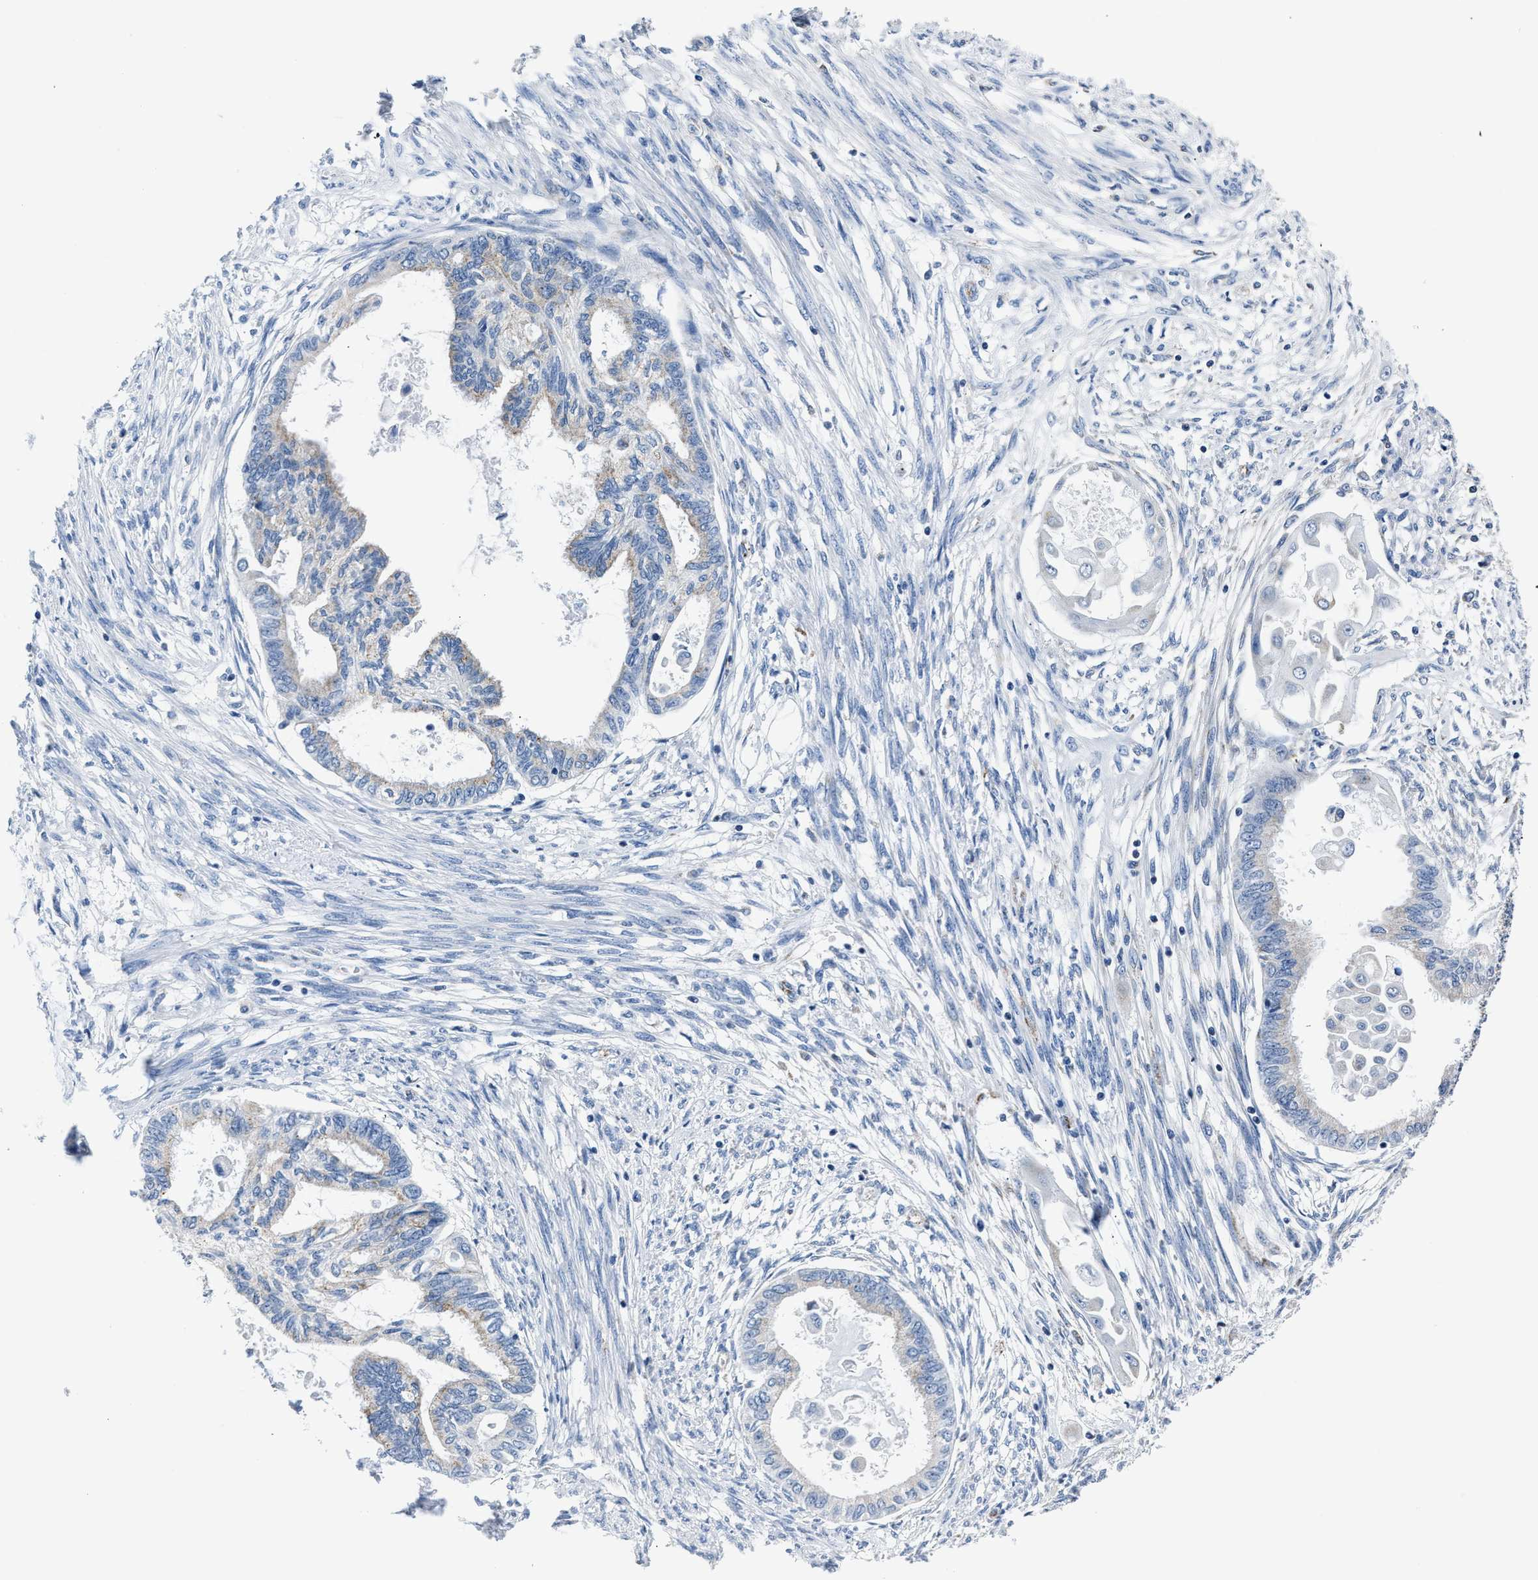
{"staining": {"intensity": "weak", "quantity": "<25%", "location": "cytoplasmic/membranous"}, "tissue": "cervical cancer", "cell_type": "Tumor cells", "image_type": "cancer", "snomed": [{"axis": "morphology", "description": "Normal tissue, NOS"}, {"axis": "morphology", "description": "Adenocarcinoma, NOS"}, {"axis": "topography", "description": "Cervix"}, {"axis": "topography", "description": "Endometrium"}], "caption": "IHC photomicrograph of adenocarcinoma (cervical) stained for a protein (brown), which reveals no staining in tumor cells.", "gene": "AMACR", "patient": {"sex": "female", "age": 86}}